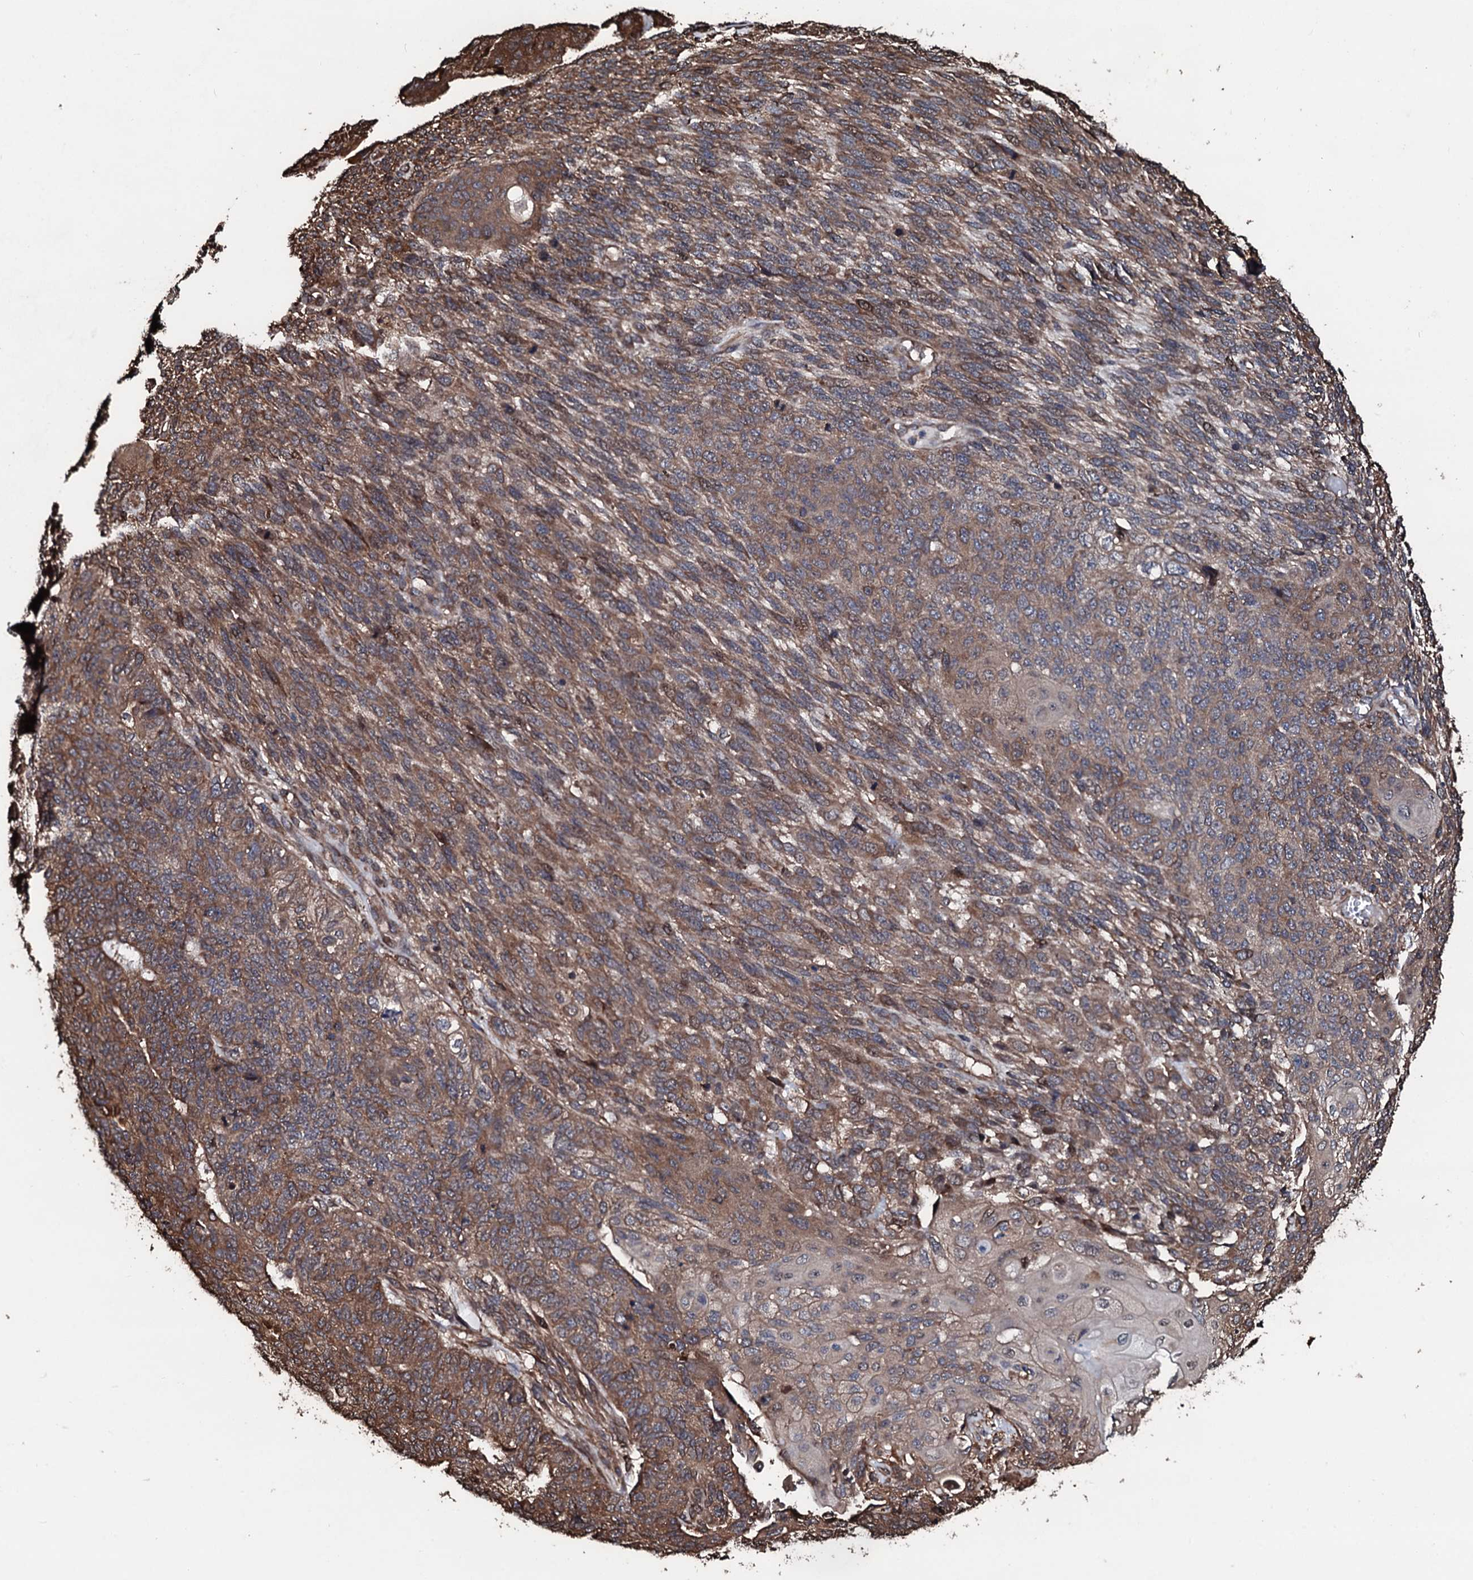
{"staining": {"intensity": "moderate", "quantity": ">75%", "location": "cytoplasmic/membranous"}, "tissue": "endometrial cancer", "cell_type": "Tumor cells", "image_type": "cancer", "snomed": [{"axis": "morphology", "description": "Adenocarcinoma, NOS"}, {"axis": "topography", "description": "Endometrium"}], "caption": "Immunohistochemical staining of adenocarcinoma (endometrial) demonstrates medium levels of moderate cytoplasmic/membranous staining in approximately >75% of tumor cells.", "gene": "CKAP5", "patient": {"sex": "female", "age": 32}}